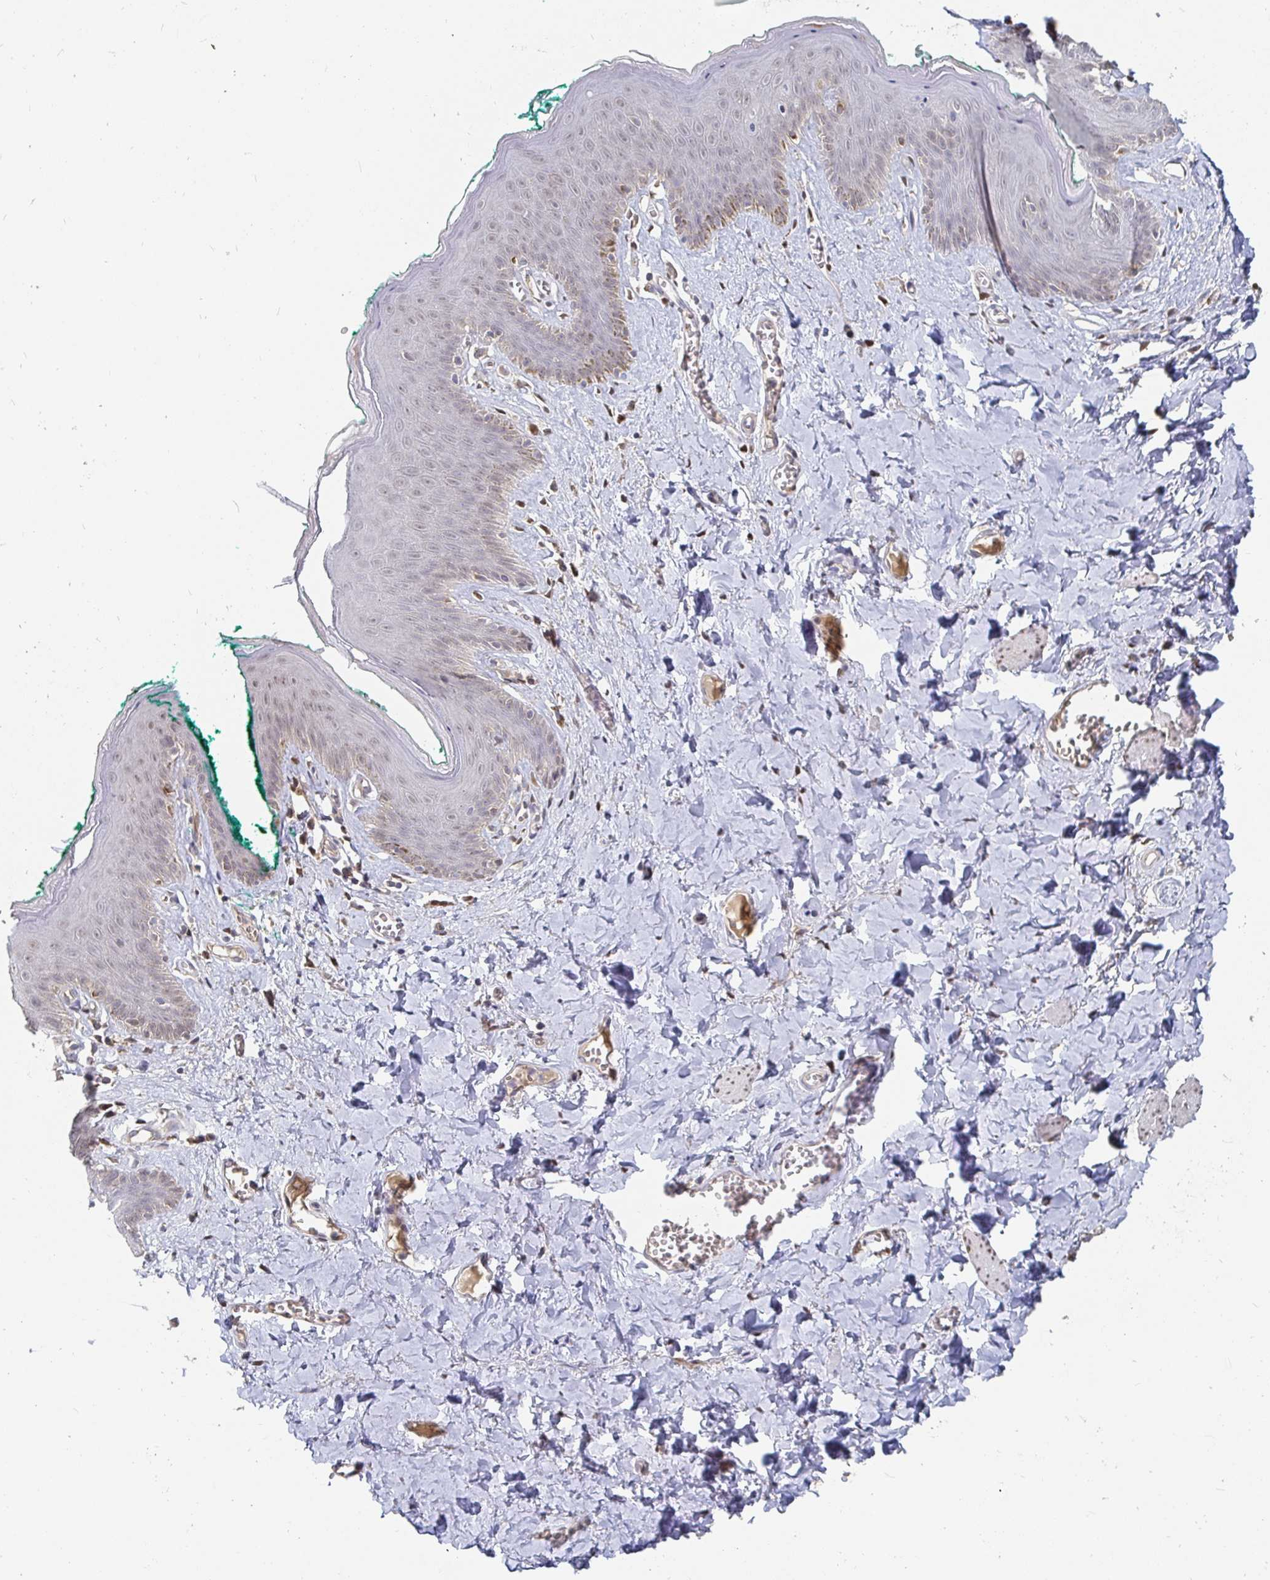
{"staining": {"intensity": "weak", "quantity": "25%-75%", "location": "nuclear"}, "tissue": "skin", "cell_type": "Epidermal cells", "image_type": "normal", "snomed": [{"axis": "morphology", "description": "Normal tissue, NOS"}, {"axis": "topography", "description": "Vulva"}, {"axis": "topography", "description": "Peripheral nerve tissue"}], "caption": "IHC staining of normal skin, which reveals low levels of weak nuclear expression in about 25%-75% of epidermal cells indicating weak nuclear protein positivity. The staining was performed using DAB (brown) for protein detection and nuclei were counterstained in hematoxylin (blue).", "gene": "MEIS1", "patient": {"sex": "female", "age": 66}}